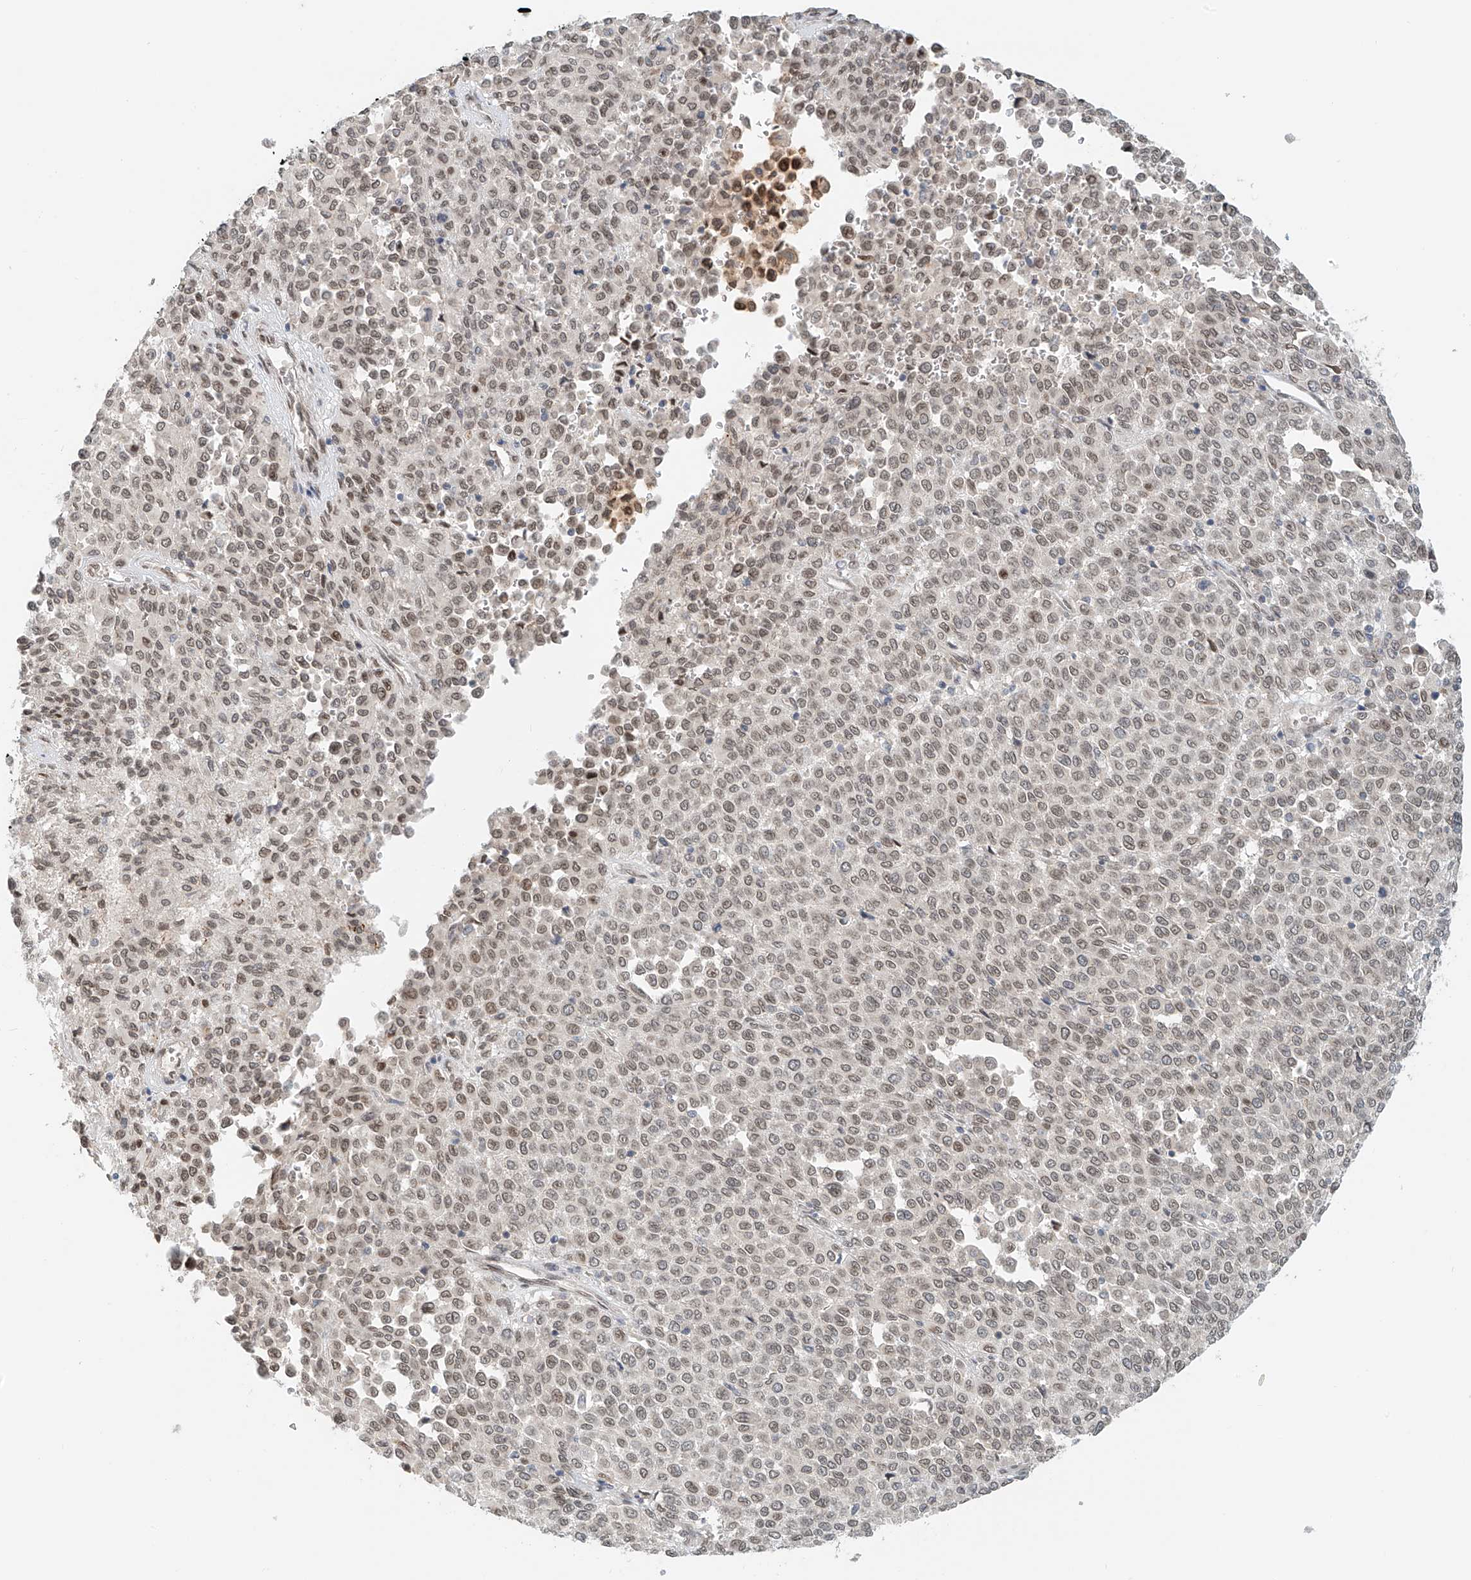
{"staining": {"intensity": "weak", "quantity": "25%-75%", "location": "nuclear"}, "tissue": "melanoma", "cell_type": "Tumor cells", "image_type": "cancer", "snomed": [{"axis": "morphology", "description": "Malignant melanoma, Metastatic site"}, {"axis": "topography", "description": "Pancreas"}], "caption": "Melanoma was stained to show a protein in brown. There is low levels of weak nuclear expression in approximately 25%-75% of tumor cells.", "gene": "STARD9", "patient": {"sex": "female", "age": 30}}